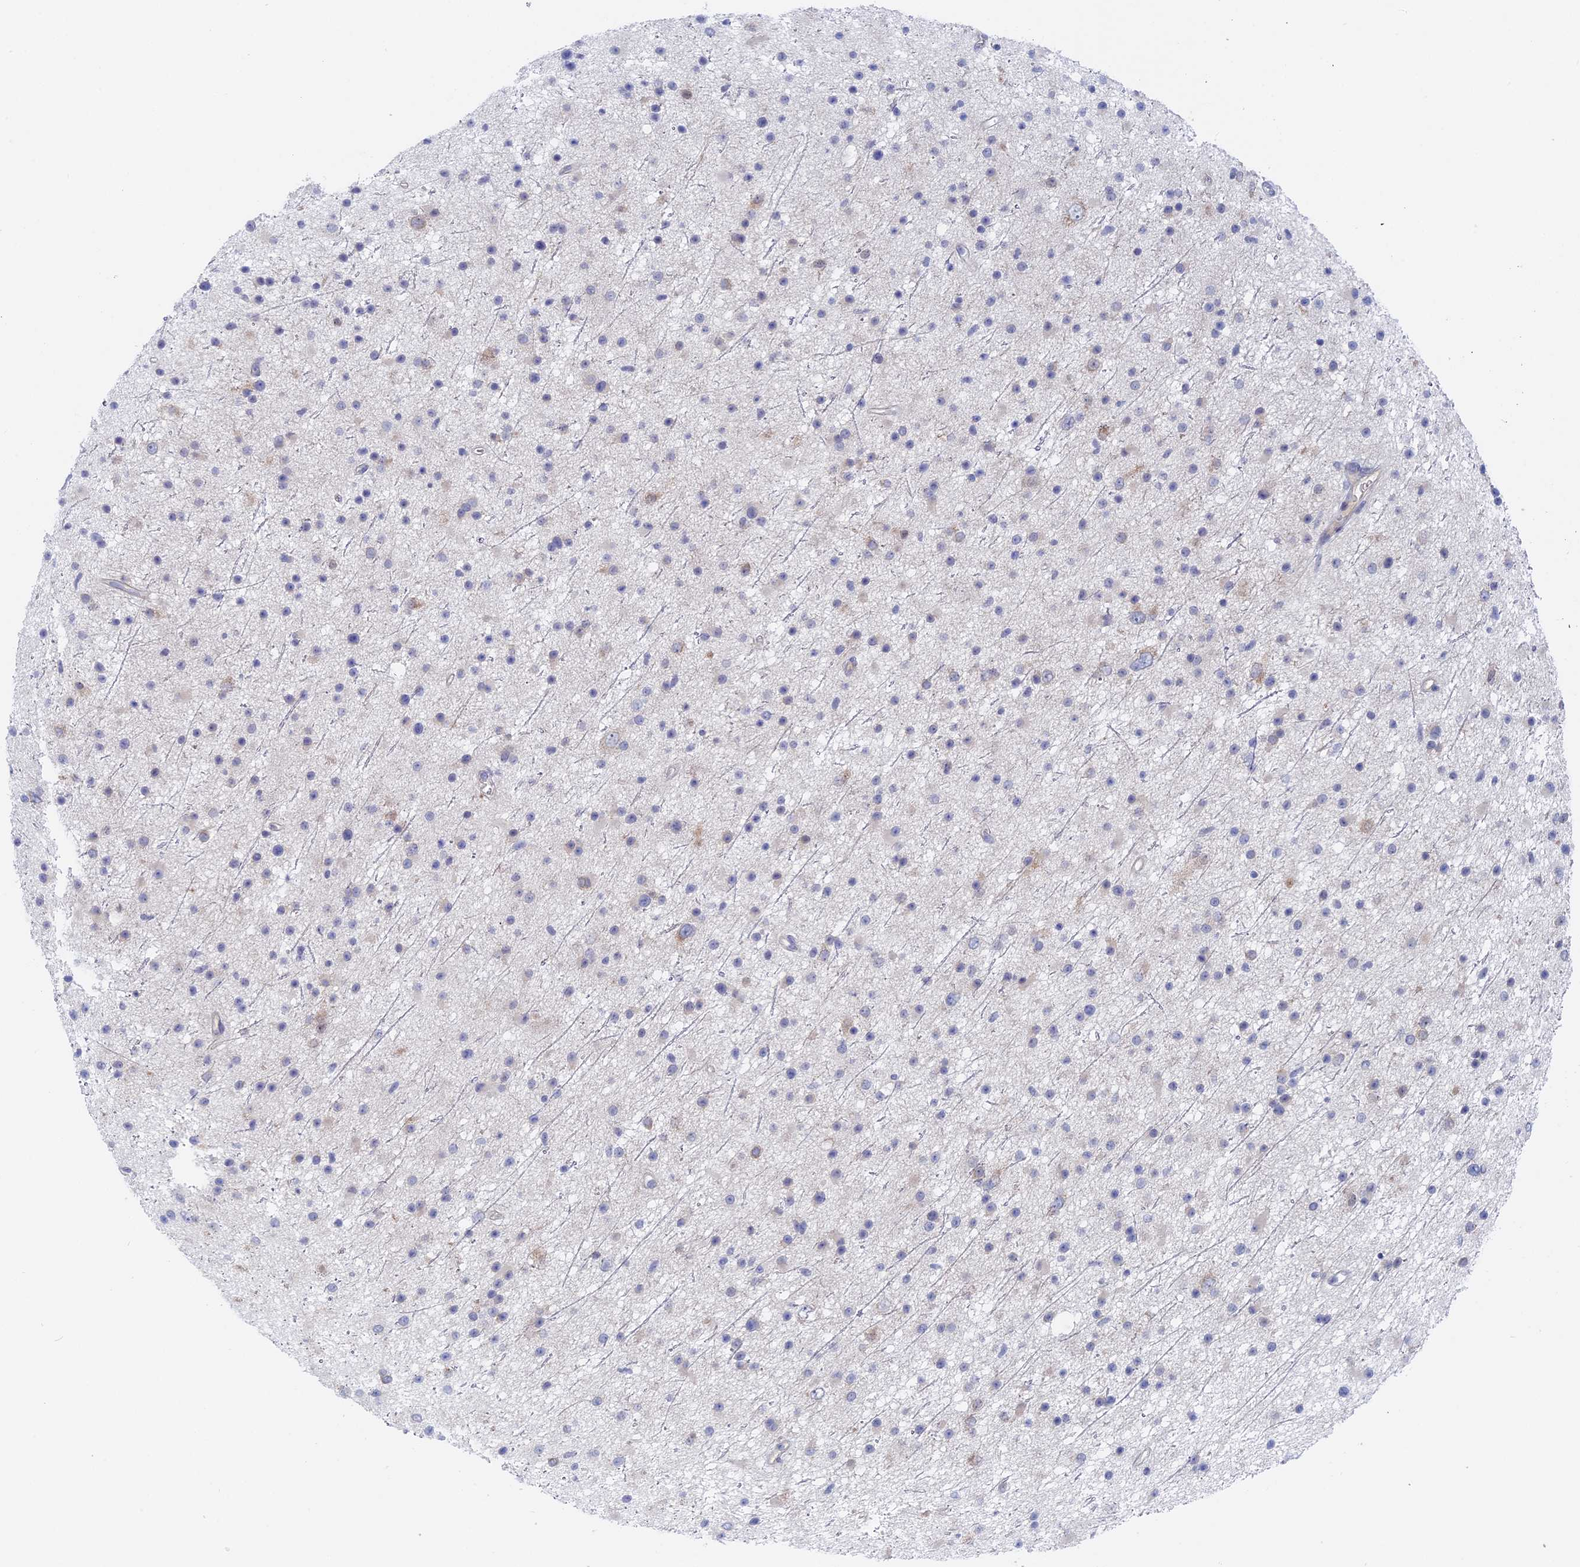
{"staining": {"intensity": "weak", "quantity": "<25%", "location": "cytoplasmic/membranous"}, "tissue": "glioma", "cell_type": "Tumor cells", "image_type": "cancer", "snomed": [{"axis": "morphology", "description": "Glioma, malignant, Low grade"}, {"axis": "topography", "description": "Cerebral cortex"}], "caption": "The immunohistochemistry (IHC) micrograph has no significant positivity in tumor cells of malignant low-grade glioma tissue.", "gene": "DACT3", "patient": {"sex": "female", "age": 39}}